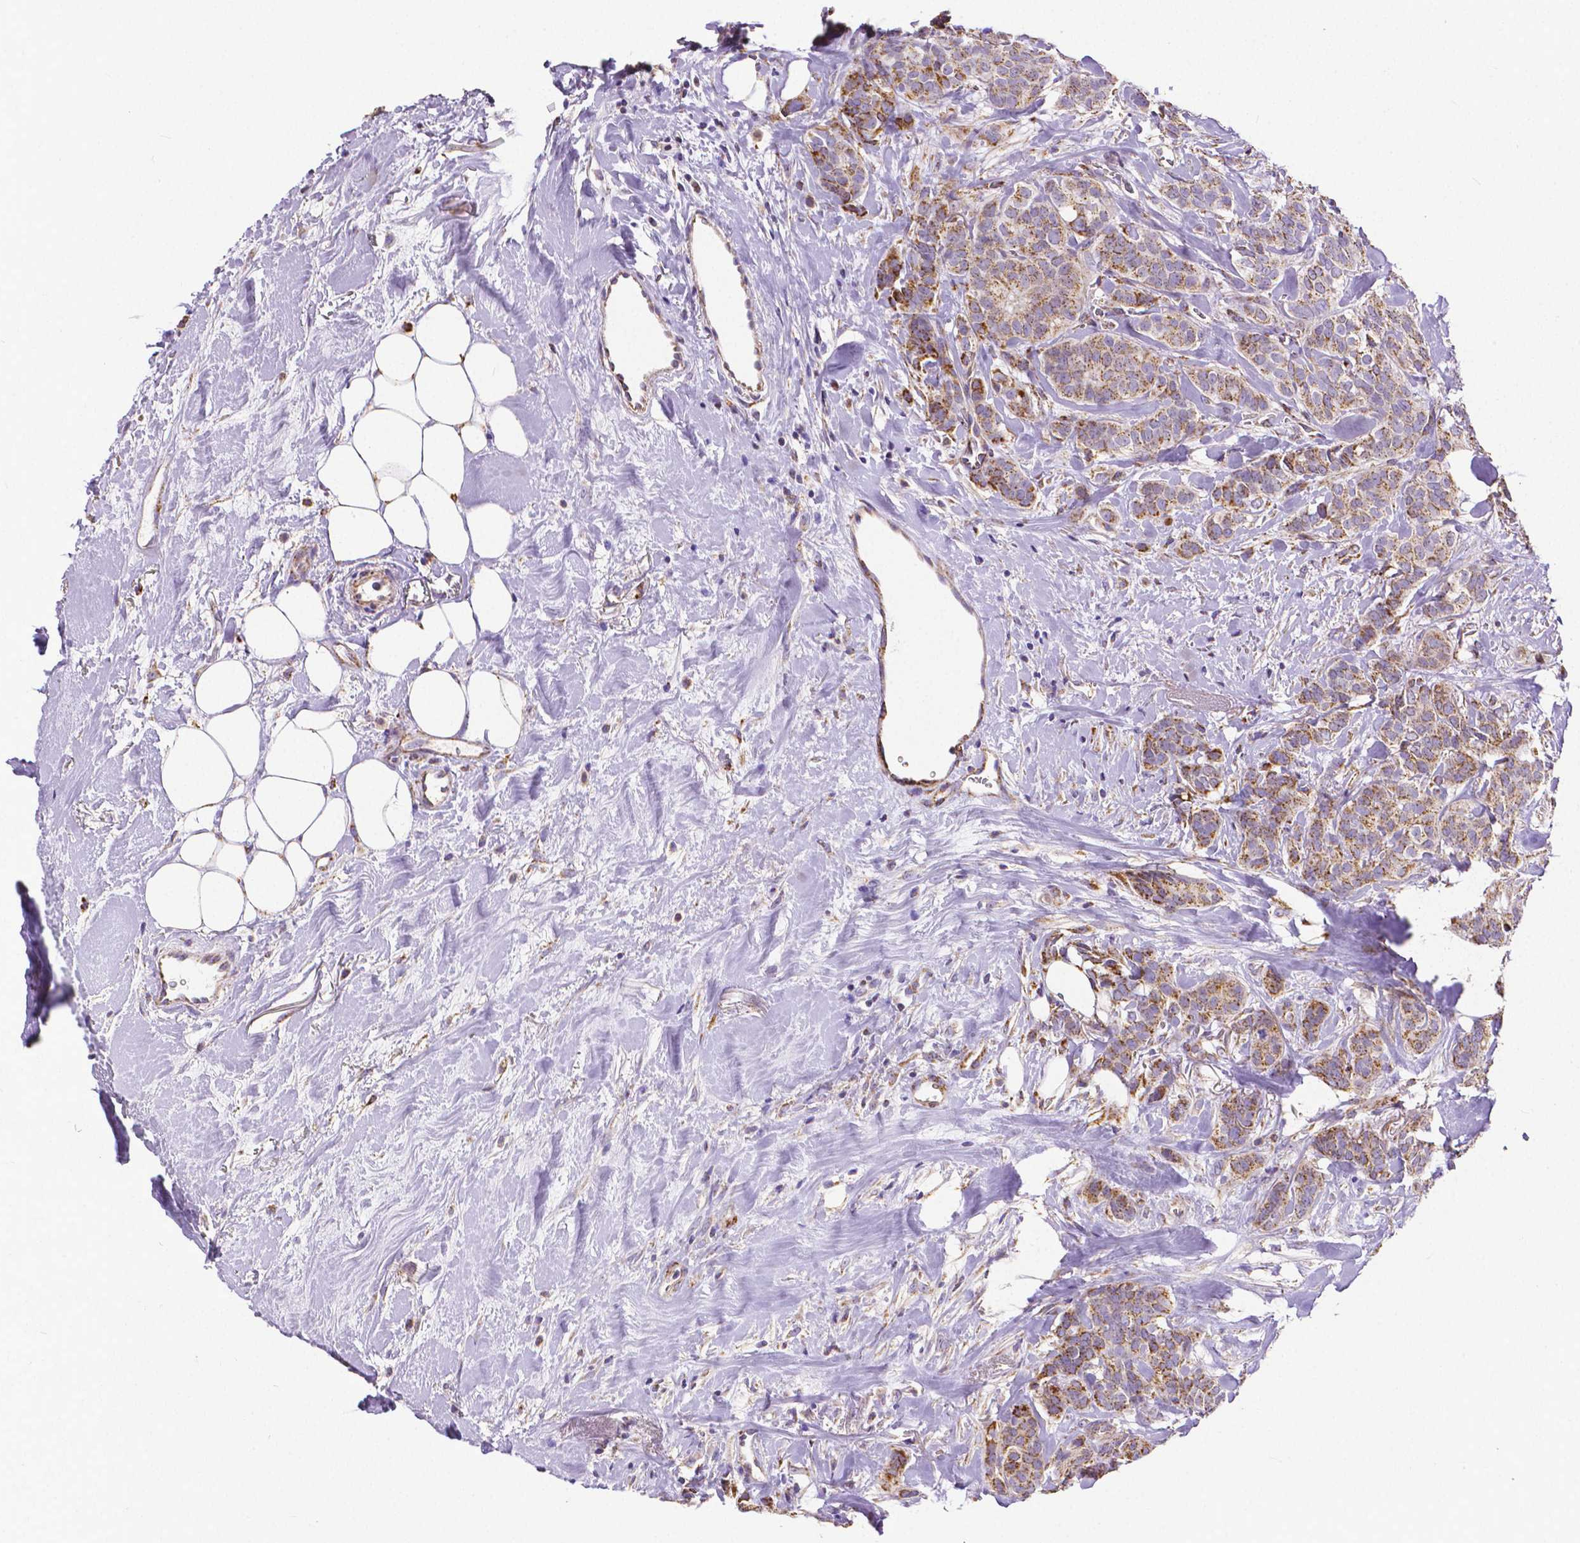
{"staining": {"intensity": "moderate", "quantity": ">75%", "location": "cytoplasmic/membranous"}, "tissue": "breast cancer", "cell_type": "Tumor cells", "image_type": "cancer", "snomed": [{"axis": "morphology", "description": "Duct carcinoma"}, {"axis": "topography", "description": "Breast"}], "caption": "An IHC micrograph of tumor tissue is shown. Protein staining in brown labels moderate cytoplasmic/membranous positivity in breast invasive ductal carcinoma within tumor cells.", "gene": "MACC1", "patient": {"sex": "female", "age": 84}}